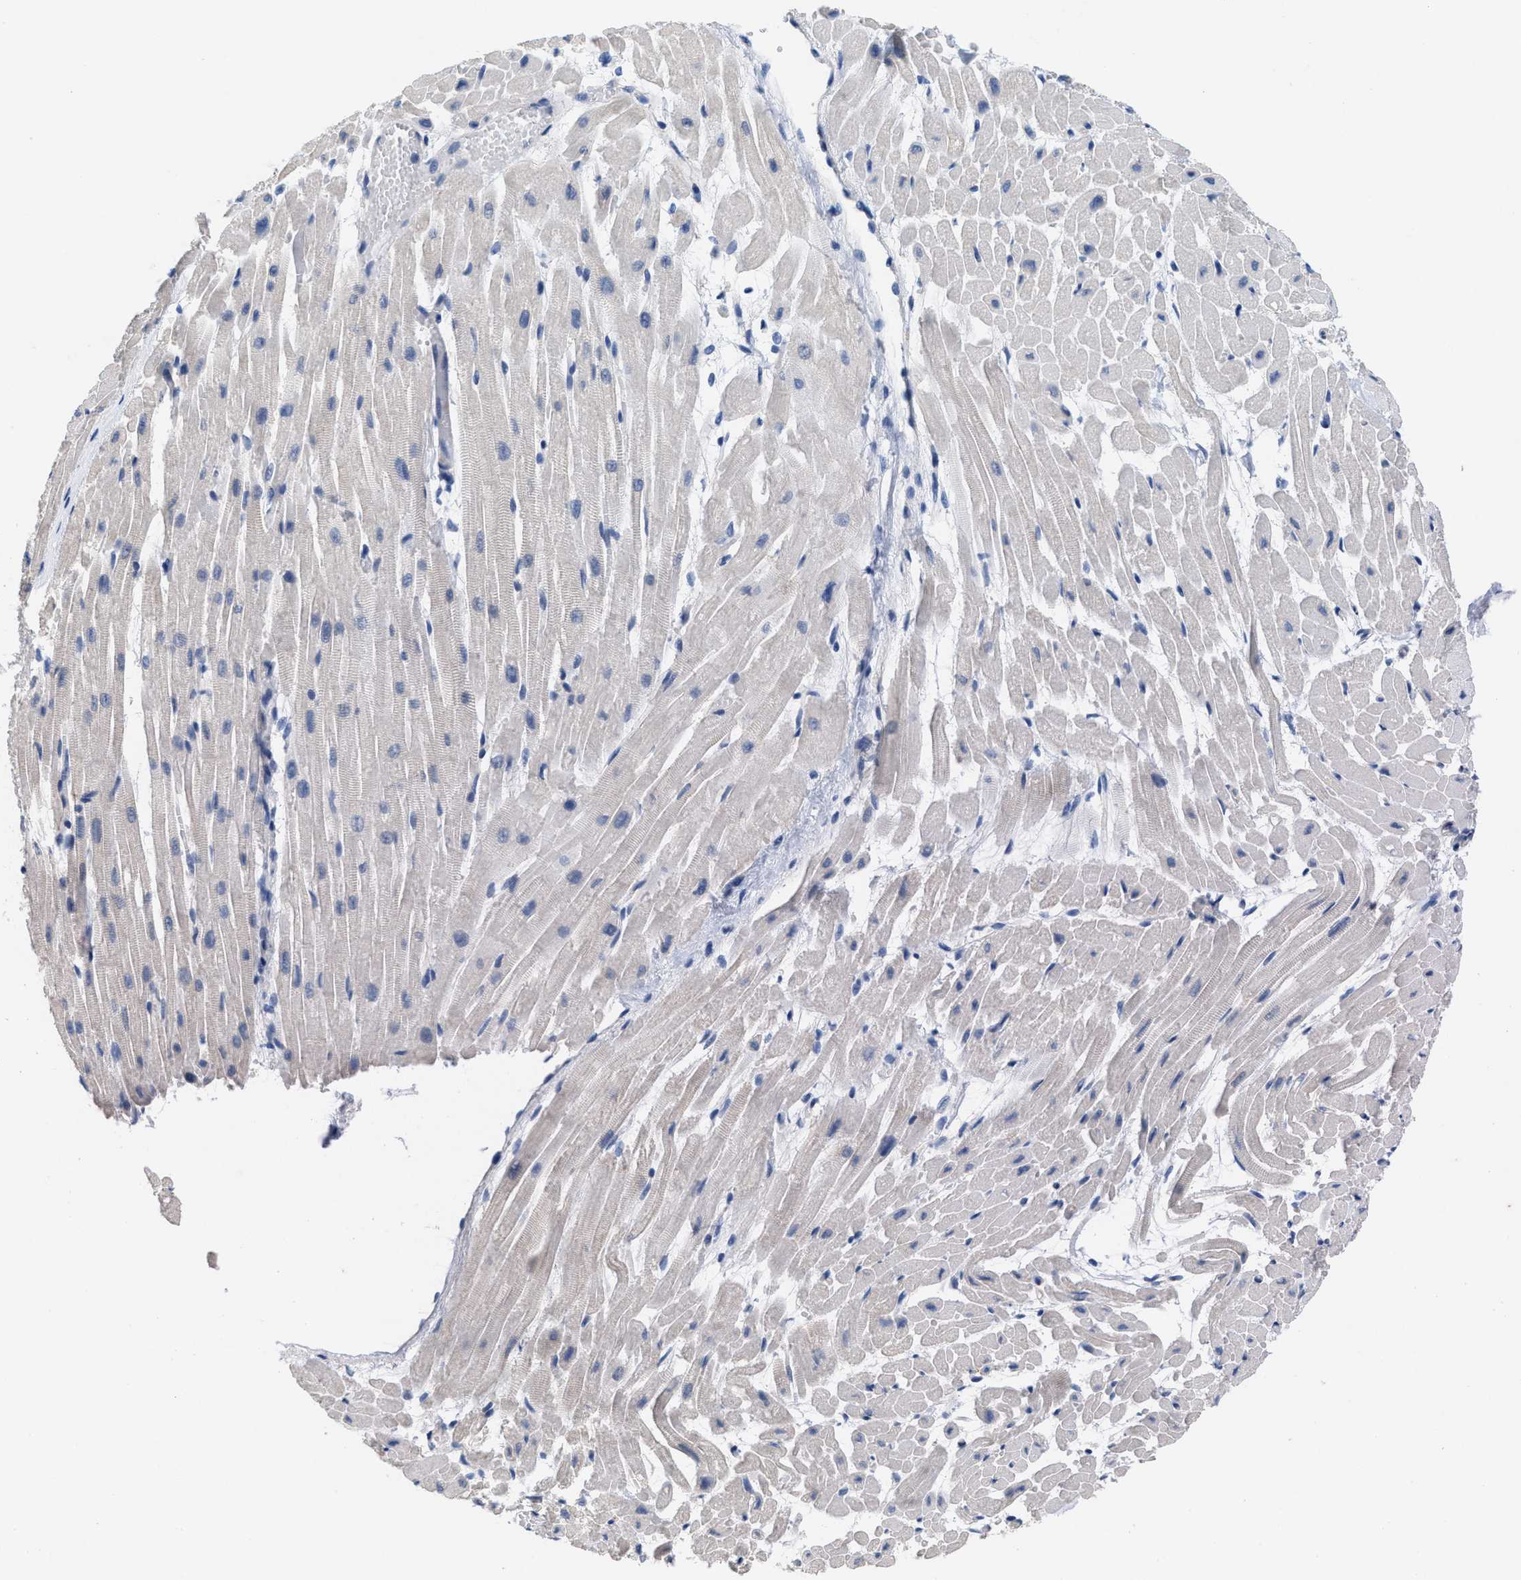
{"staining": {"intensity": "negative", "quantity": "none", "location": "none"}, "tissue": "heart muscle", "cell_type": "Cardiomyocytes", "image_type": "normal", "snomed": [{"axis": "morphology", "description": "Normal tissue, NOS"}, {"axis": "topography", "description": "Heart"}], "caption": "Heart muscle was stained to show a protein in brown. There is no significant expression in cardiomyocytes. Brightfield microscopy of IHC stained with DAB (3,3'-diaminobenzidine) (brown) and hematoxylin (blue), captured at high magnification.", "gene": "CPA2", "patient": {"sex": "male", "age": 45}}